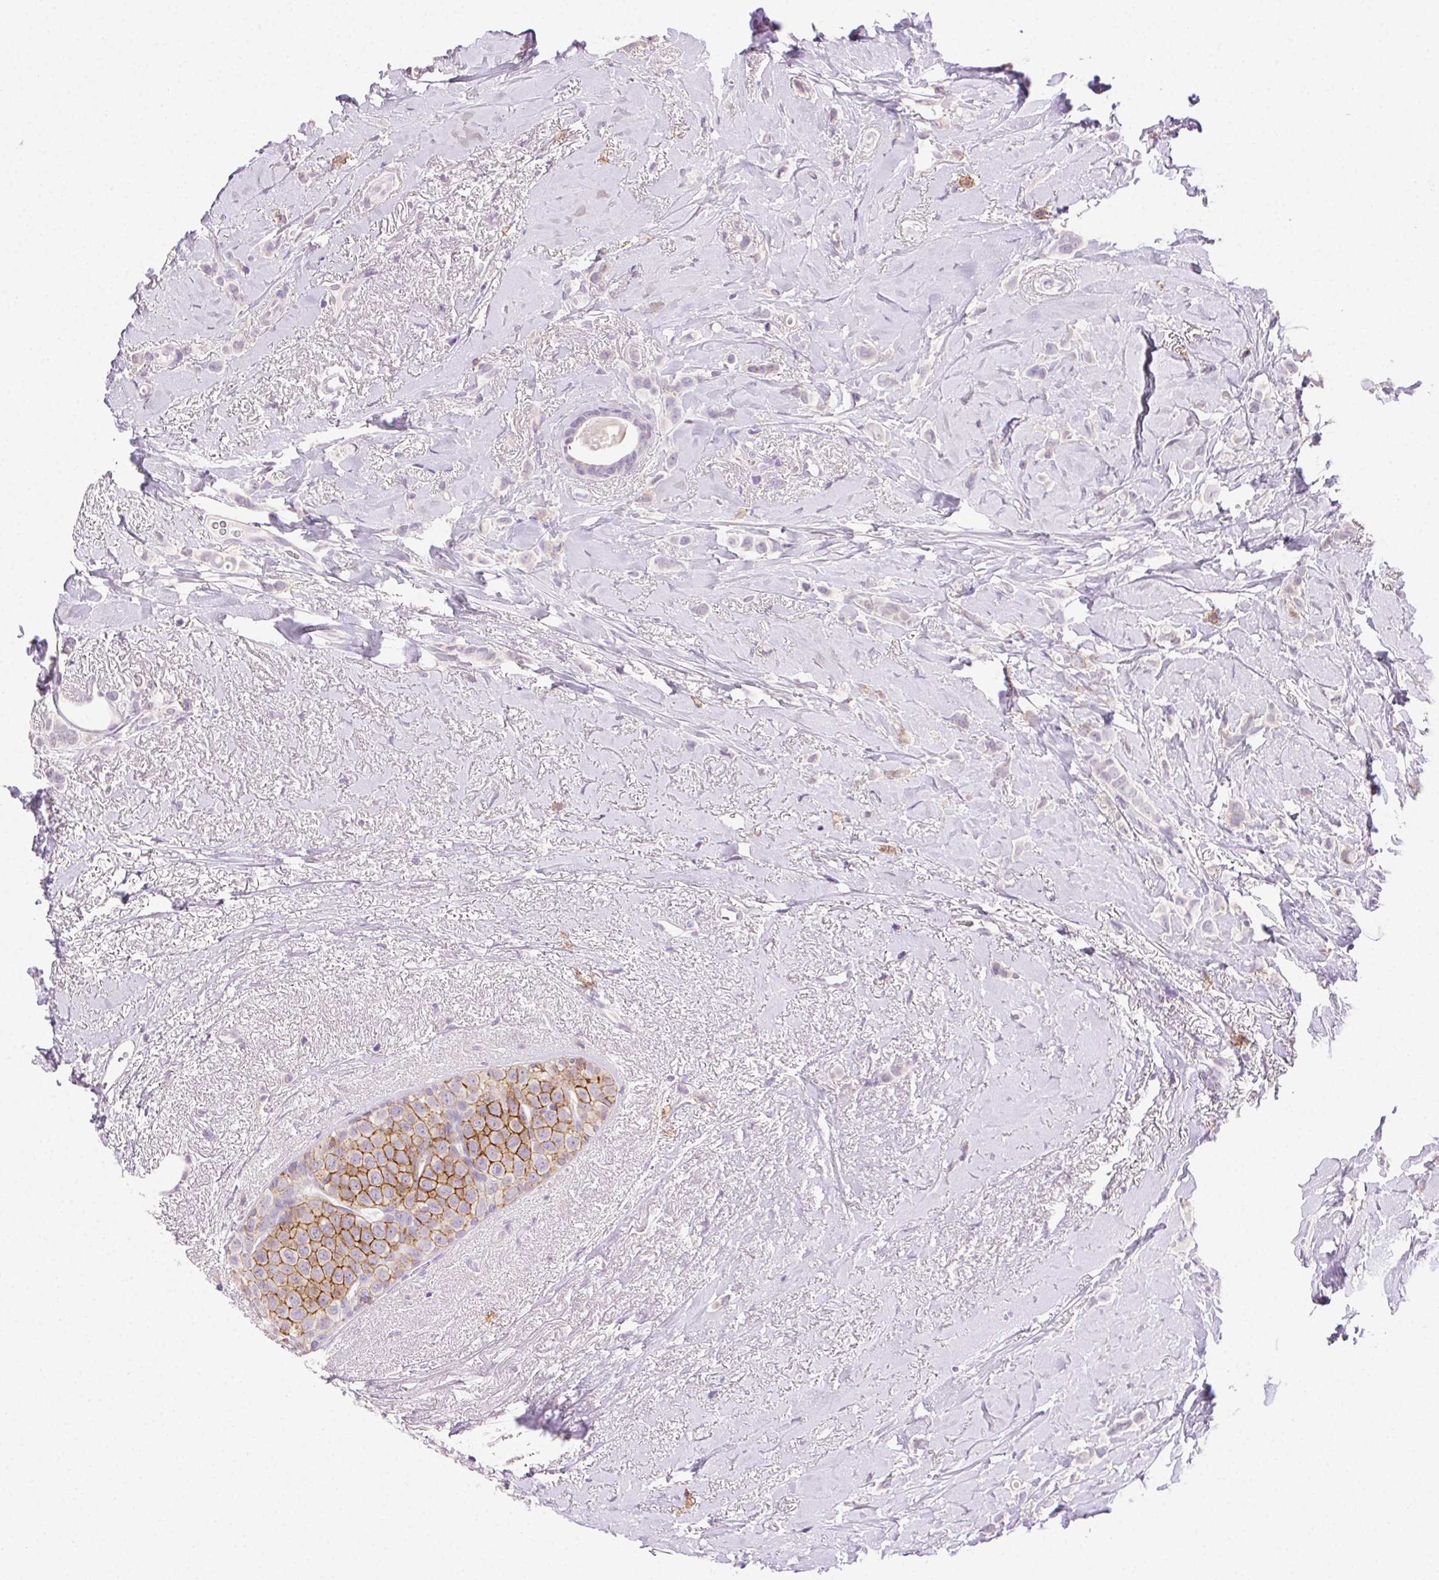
{"staining": {"intensity": "moderate", "quantity": "25%-75%", "location": "cytoplasmic/membranous"}, "tissue": "breast cancer", "cell_type": "Tumor cells", "image_type": "cancer", "snomed": [{"axis": "morphology", "description": "Lobular carcinoma"}, {"axis": "topography", "description": "Breast"}], "caption": "A high-resolution photomicrograph shows immunohistochemistry staining of breast cancer, which shows moderate cytoplasmic/membranous positivity in approximately 25%-75% of tumor cells.", "gene": "AKAP5", "patient": {"sex": "female", "age": 66}}